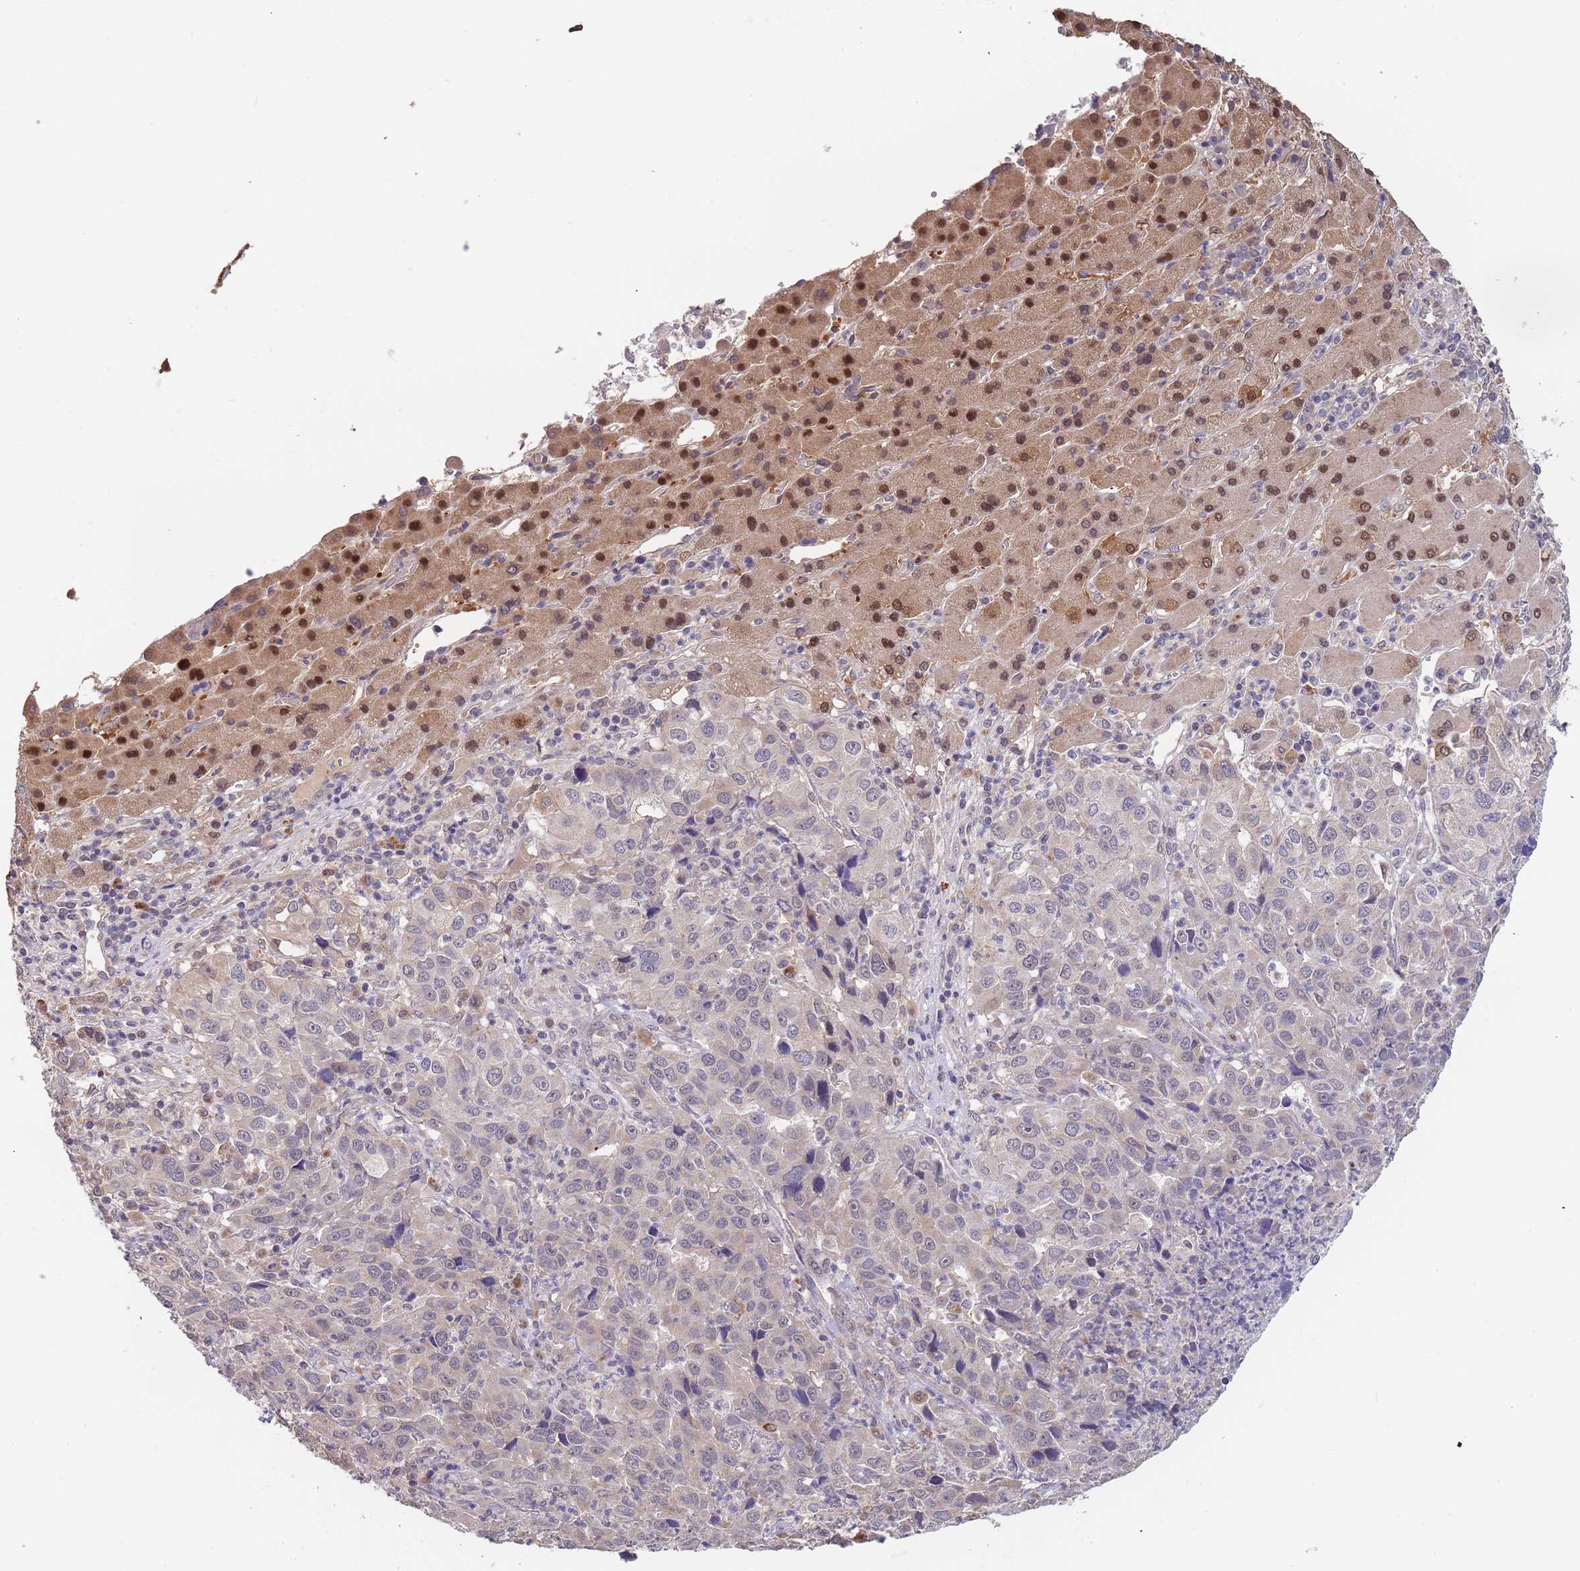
{"staining": {"intensity": "negative", "quantity": "none", "location": "none"}, "tissue": "liver cancer", "cell_type": "Tumor cells", "image_type": "cancer", "snomed": [{"axis": "morphology", "description": "Carcinoma, Hepatocellular, NOS"}, {"axis": "topography", "description": "Liver"}], "caption": "IHC photomicrograph of neoplastic tissue: liver cancer stained with DAB (3,3'-diaminobenzidine) demonstrates no significant protein positivity in tumor cells.", "gene": "TMEM64", "patient": {"sex": "male", "age": 63}}